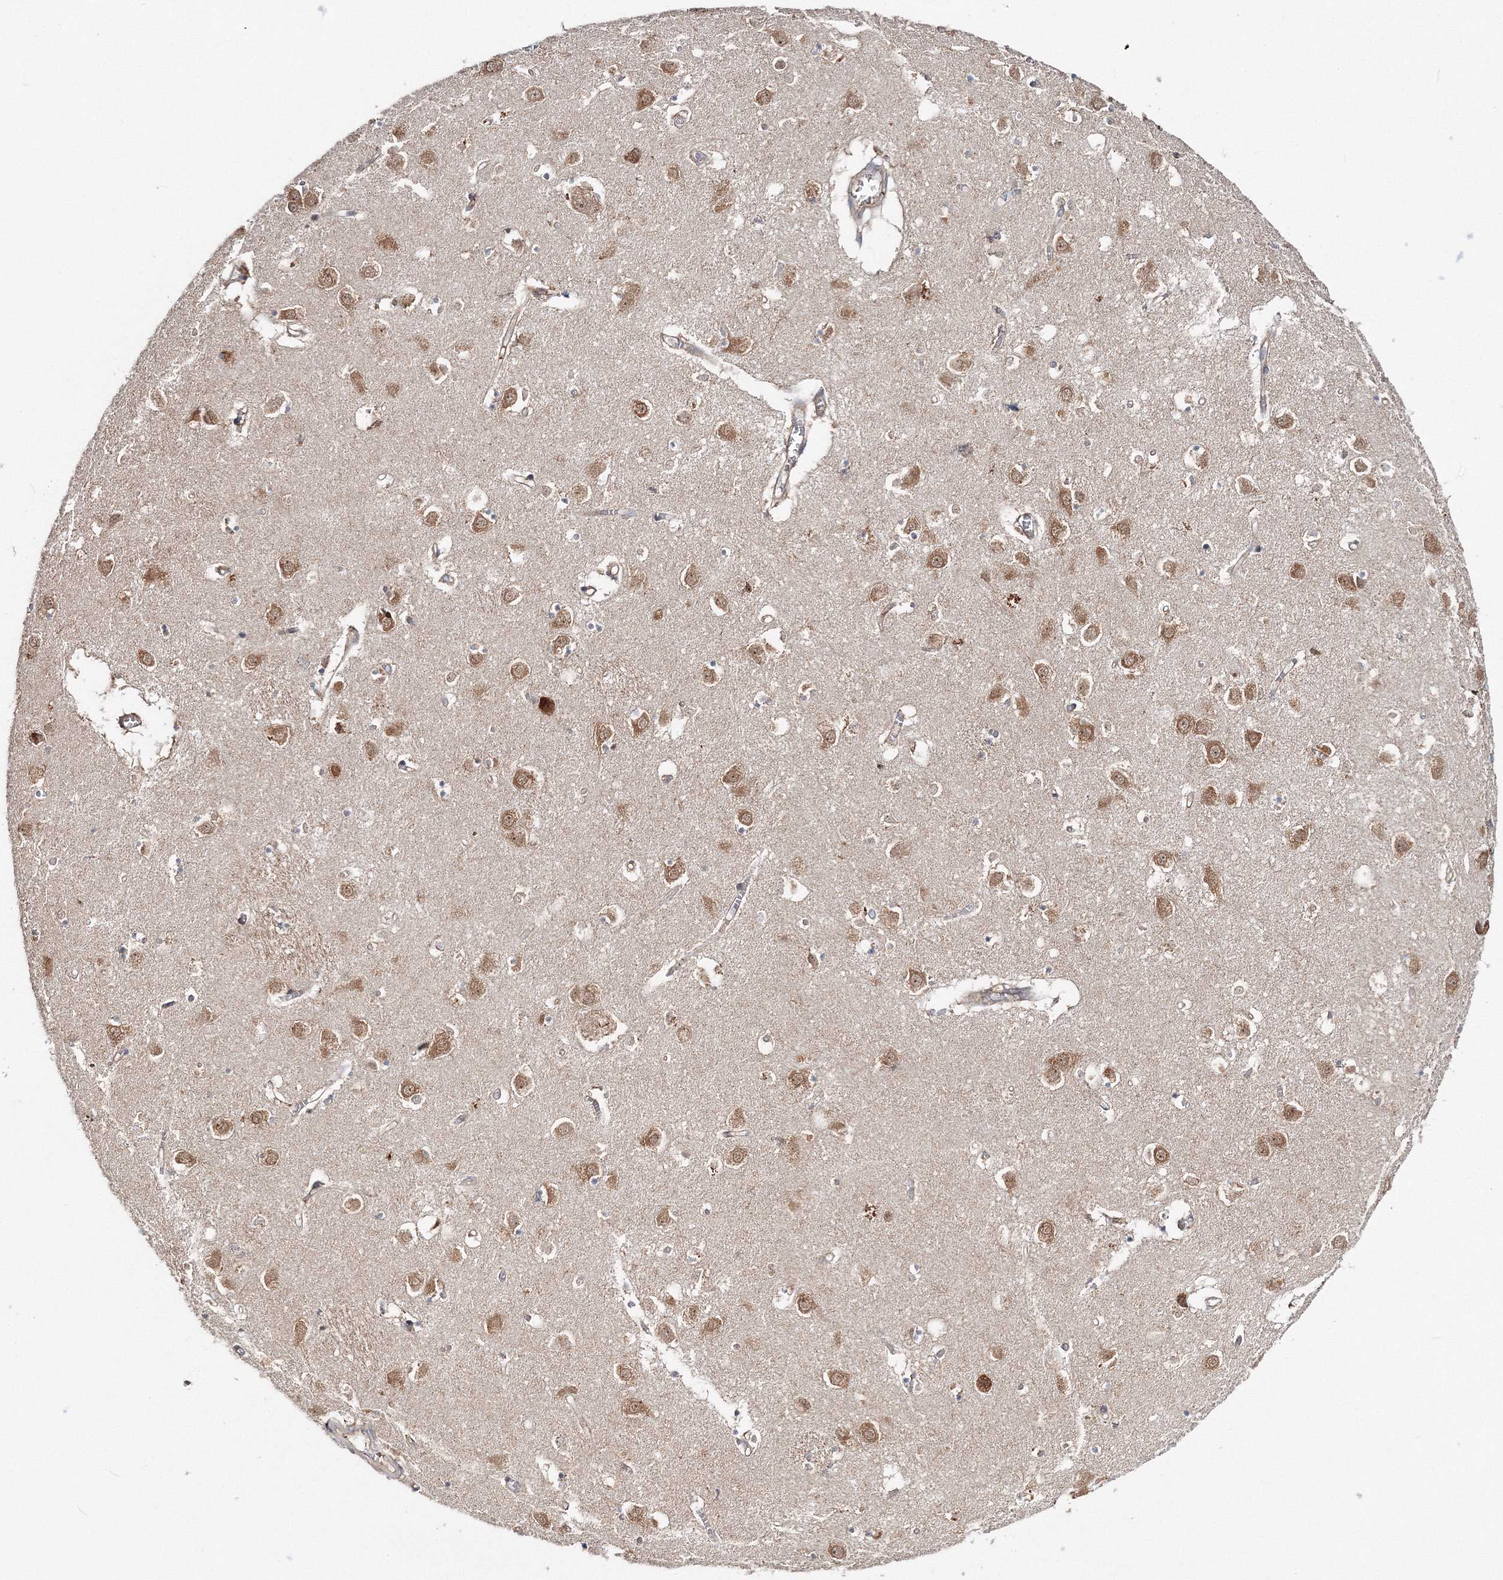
{"staining": {"intensity": "moderate", "quantity": "<25%", "location": "nuclear"}, "tissue": "caudate", "cell_type": "Glial cells", "image_type": "normal", "snomed": [{"axis": "morphology", "description": "Normal tissue, NOS"}, {"axis": "topography", "description": "Lateral ventricle wall"}], "caption": "Brown immunohistochemical staining in normal caudate shows moderate nuclear staining in approximately <25% of glial cells. The protein is shown in brown color, while the nuclei are stained blue.", "gene": "PEX13", "patient": {"sex": "male", "age": 70}}